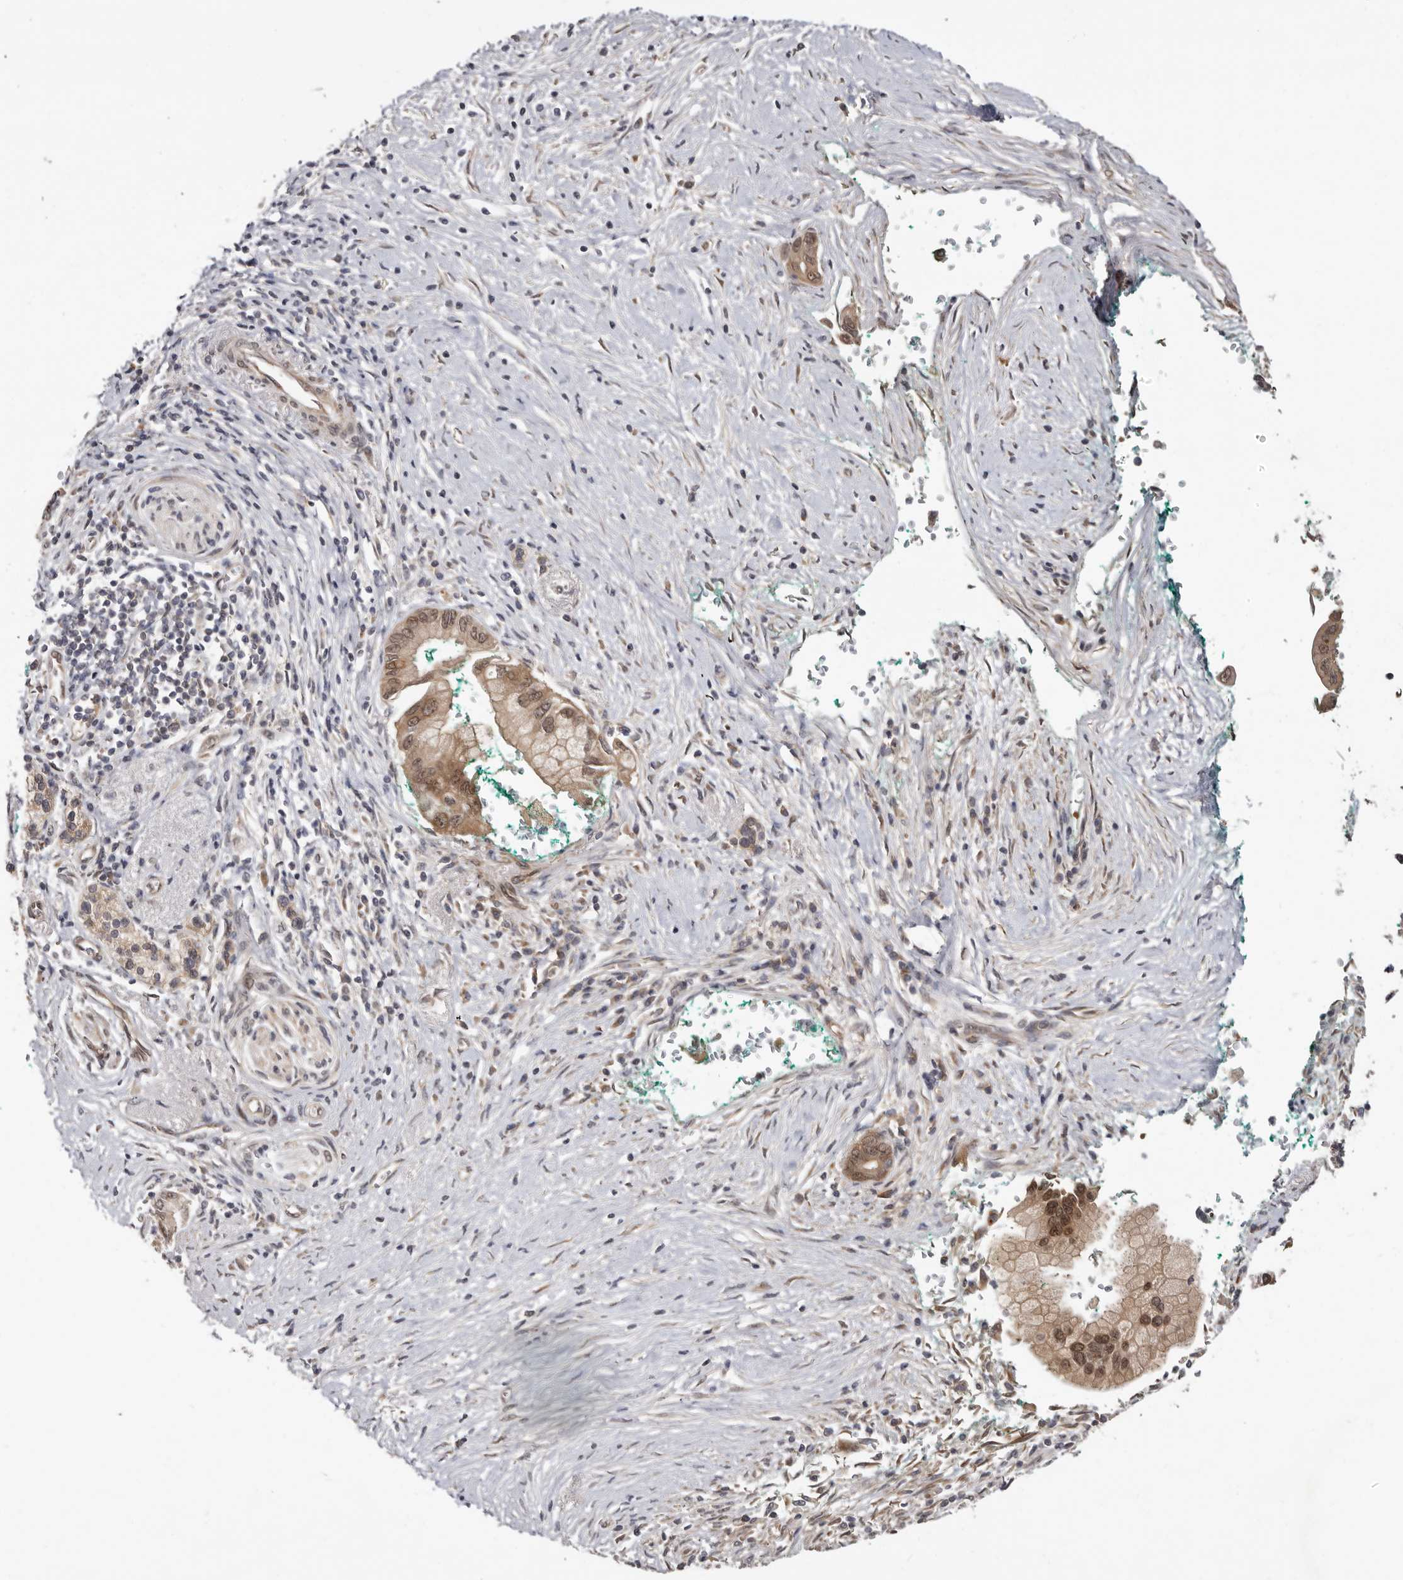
{"staining": {"intensity": "moderate", "quantity": ">75%", "location": "cytoplasmic/membranous,nuclear"}, "tissue": "pancreatic cancer", "cell_type": "Tumor cells", "image_type": "cancer", "snomed": [{"axis": "morphology", "description": "Adenocarcinoma, NOS"}, {"axis": "topography", "description": "Pancreas"}], "caption": "Pancreatic adenocarcinoma stained with immunohistochemistry (IHC) demonstrates moderate cytoplasmic/membranous and nuclear expression in about >75% of tumor cells.", "gene": "SBDS", "patient": {"sex": "male", "age": 78}}